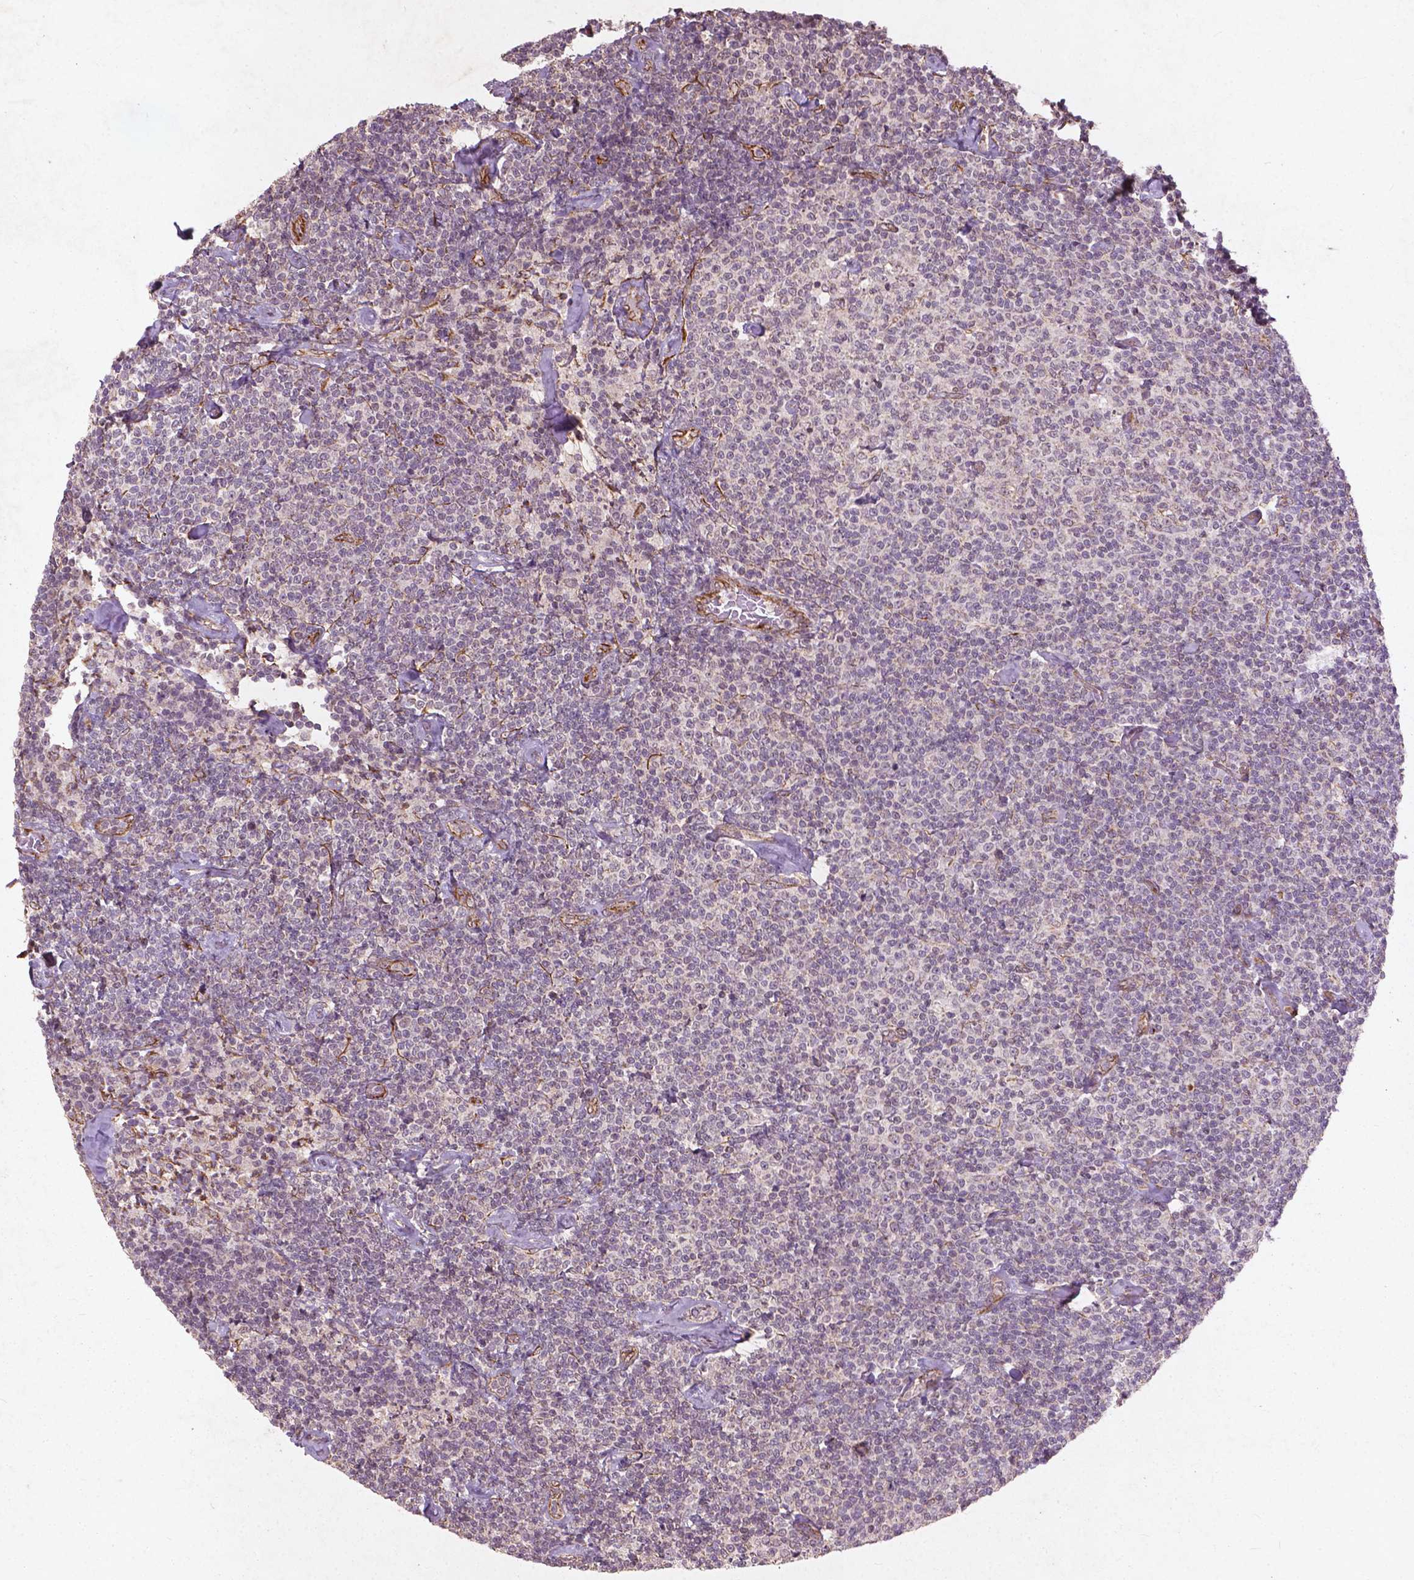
{"staining": {"intensity": "negative", "quantity": "none", "location": "none"}, "tissue": "lymphoma", "cell_type": "Tumor cells", "image_type": "cancer", "snomed": [{"axis": "morphology", "description": "Malignant lymphoma, non-Hodgkin's type, Low grade"}, {"axis": "topography", "description": "Lymph node"}], "caption": "This is a micrograph of IHC staining of lymphoma, which shows no expression in tumor cells.", "gene": "SMAD2", "patient": {"sex": "male", "age": 81}}